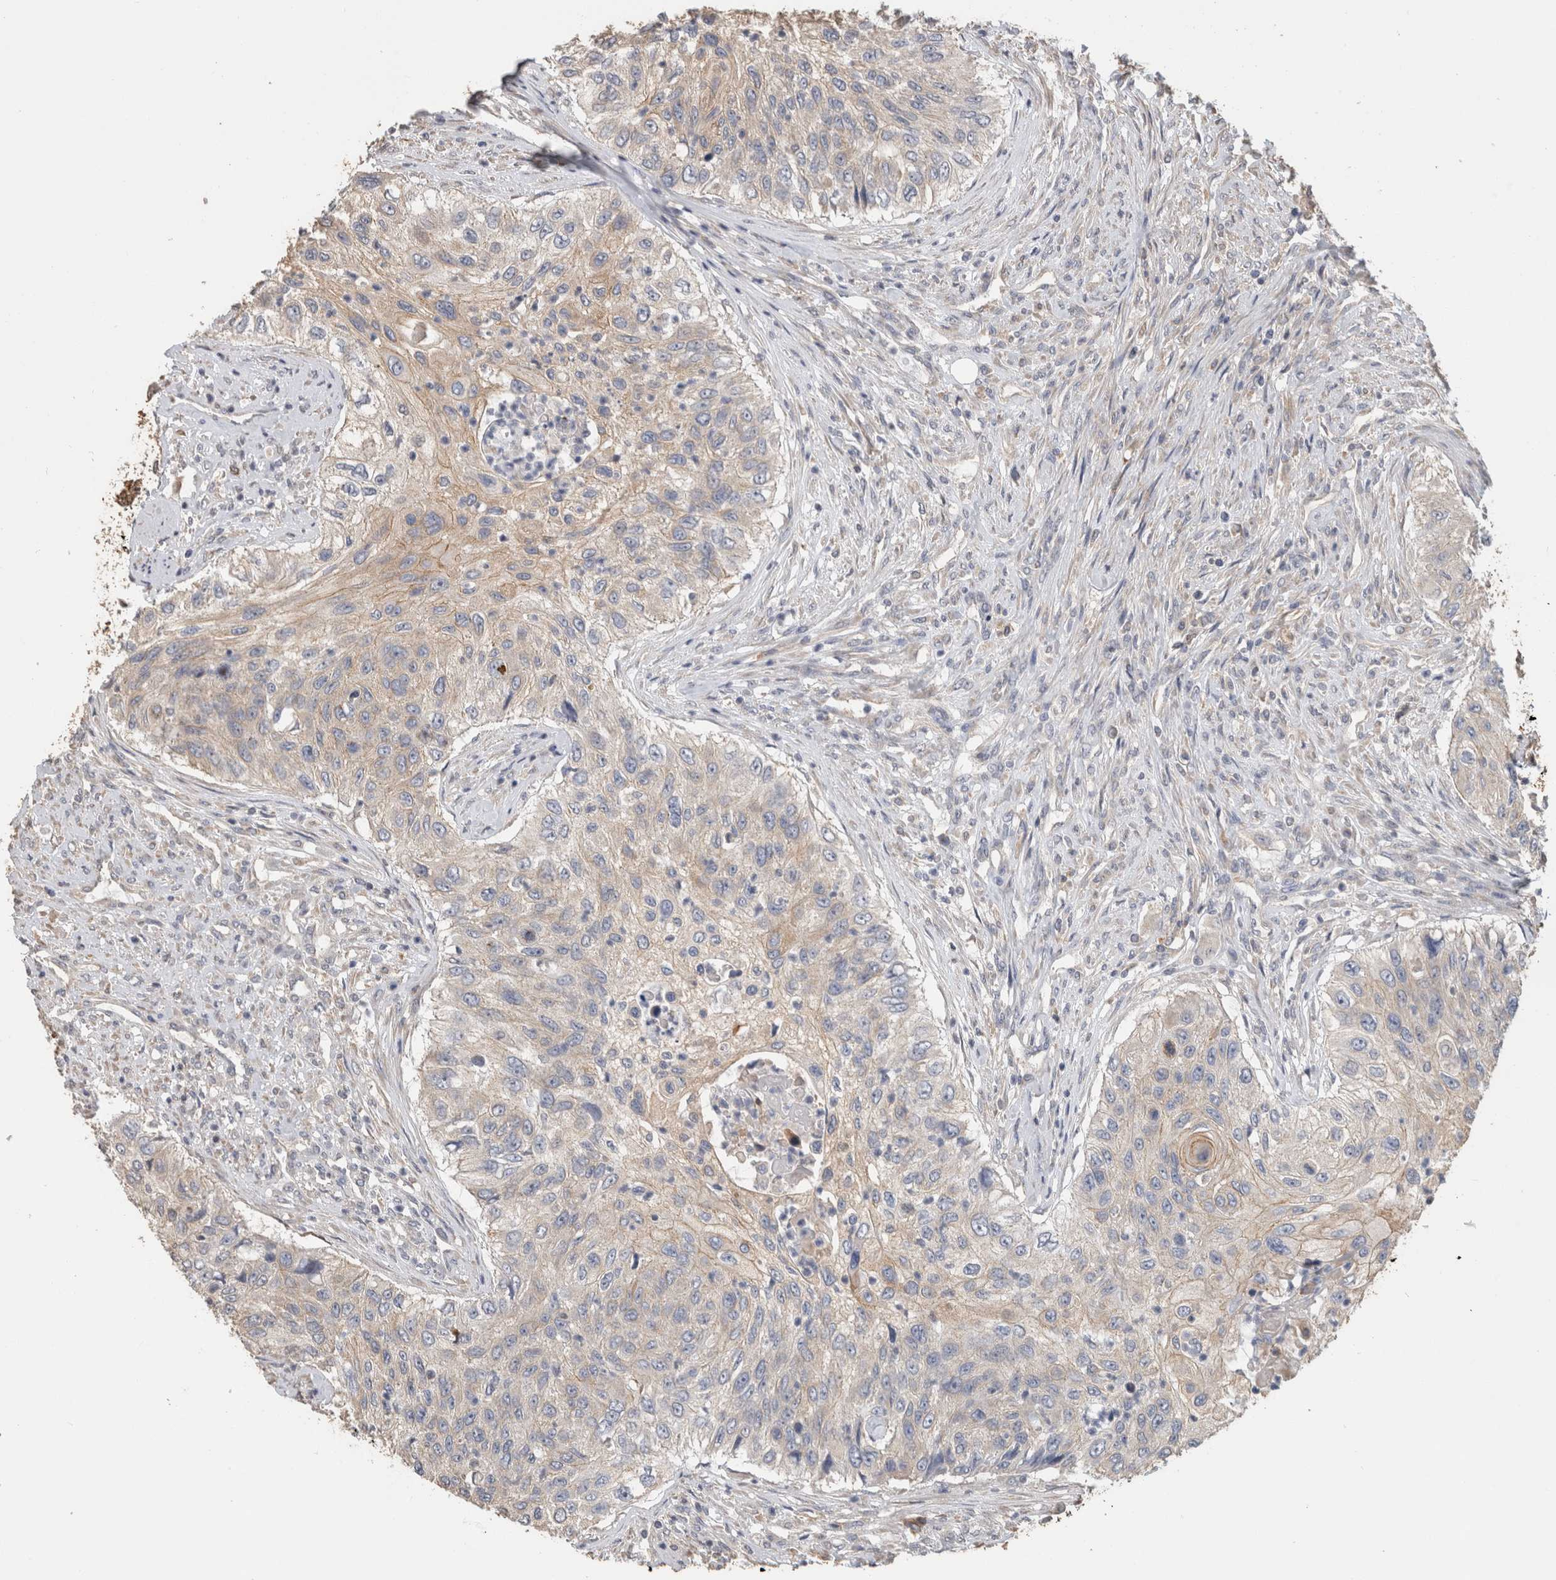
{"staining": {"intensity": "weak", "quantity": "<25%", "location": "cytoplasmic/membranous"}, "tissue": "urothelial cancer", "cell_type": "Tumor cells", "image_type": "cancer", "snomed": [{"axis": "morphology", "description": "Urothelial carcinoma, High grade"}, {"axis": "topography", "description": "Urinary bladder"}], "caption": "Immunohistochemical staining of human urothelial cancer reveals no significant expression in tumor cells. The staining is performed using DAB (3,3'-diaminobenzidine) brown chromogen with nuclei counter-stained in using hematoxylin.", "gene": "CLIP1", "patient": {"sex": "female", "age": 60}}